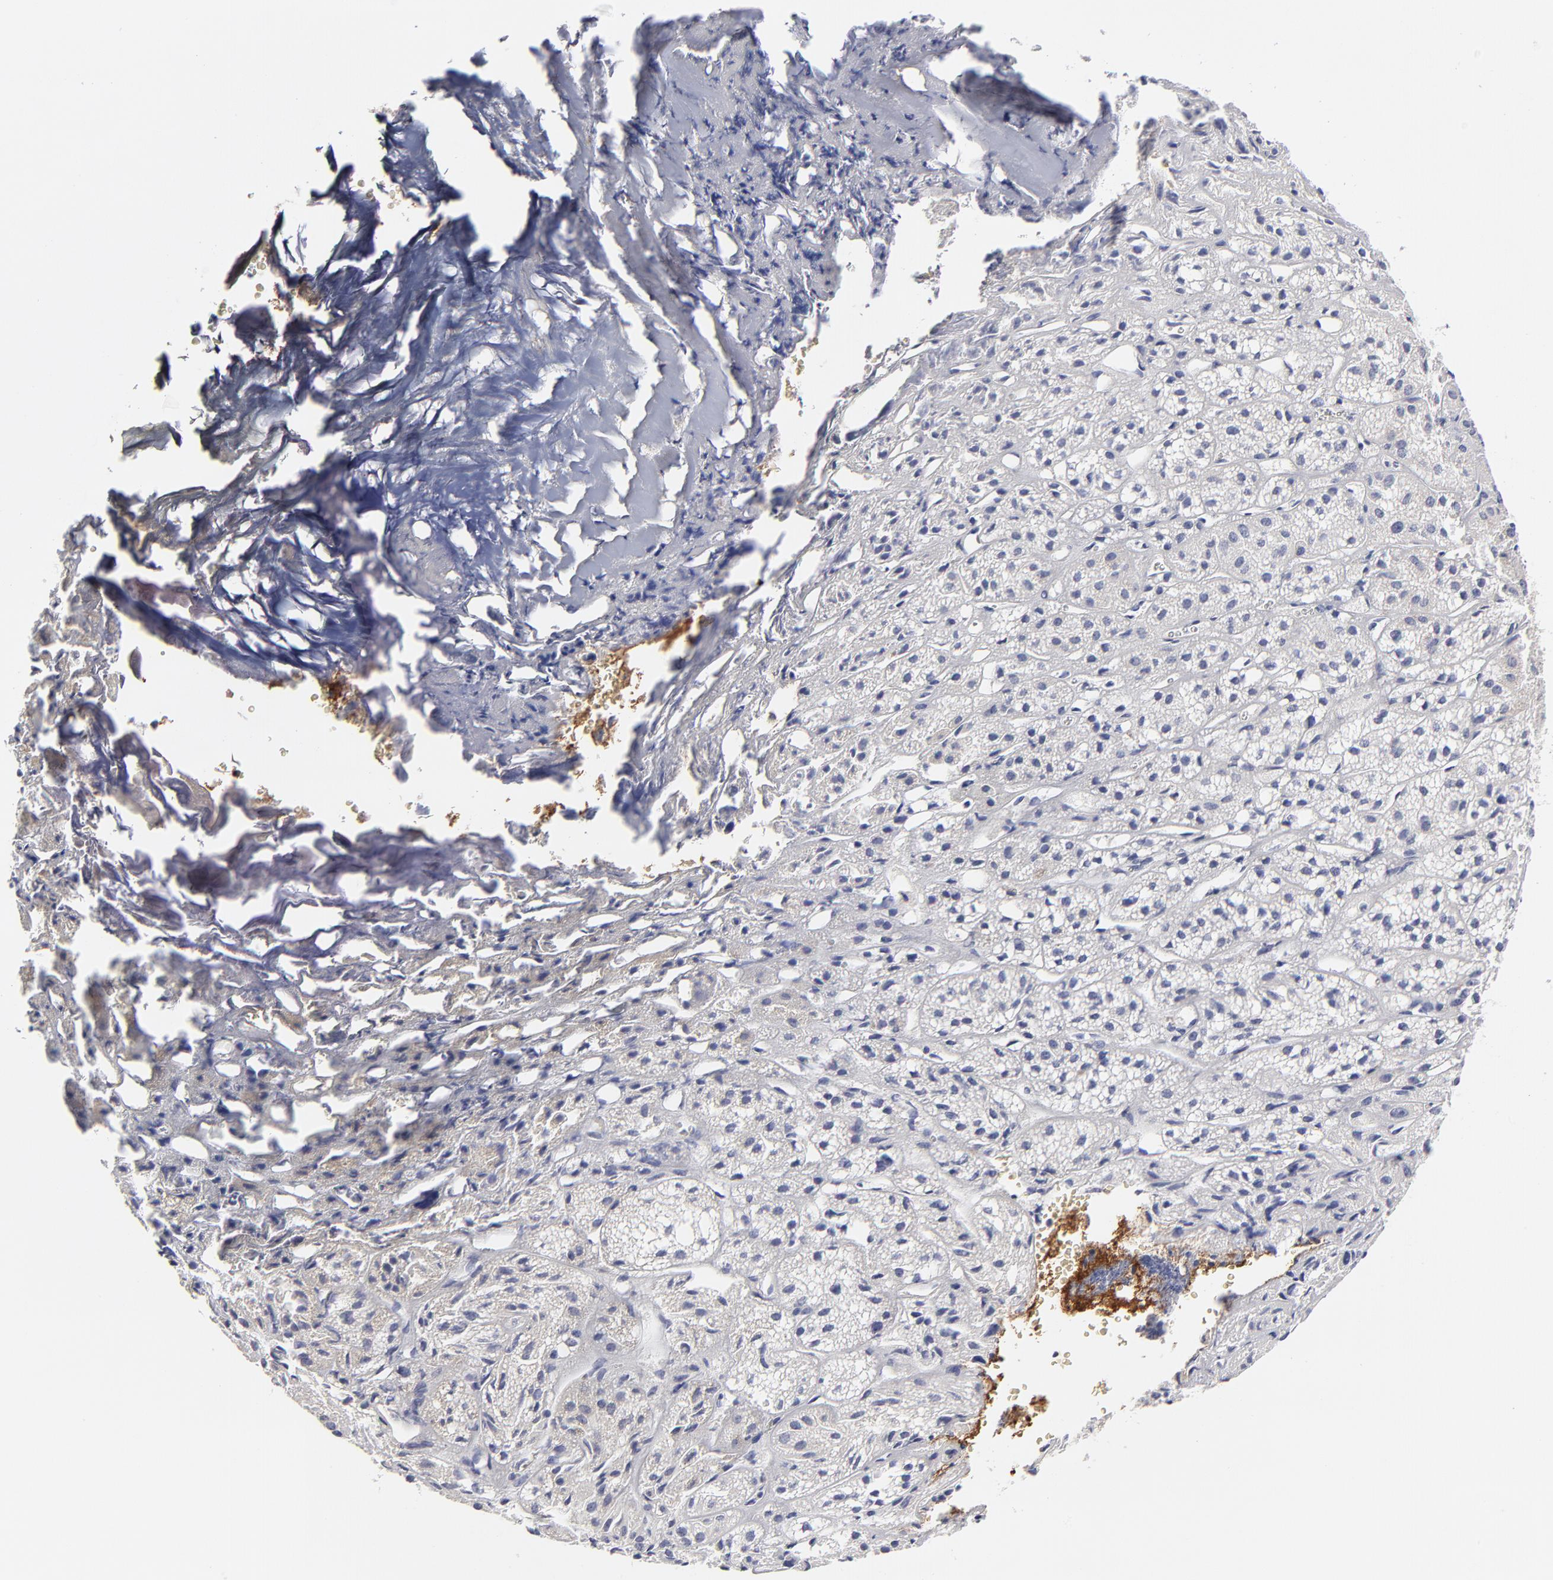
{"staining": {"intensity": "negative", "quantity": "none", "location": "none"}, "tissue": "adrenal gland", "cell_type": "Glandular cells", "image_type": "normal", "snomed": [{"axis": "morphology", "description": "Normal tissue, NOS"}, {"axis": "topography", "description": "Adrenal gland"}], "caption": "IHC of benign human adrenal gland displays no staining in glandular cells.", "gene": "GCSAM", "patient": {"sex": "female", "age": 71}}